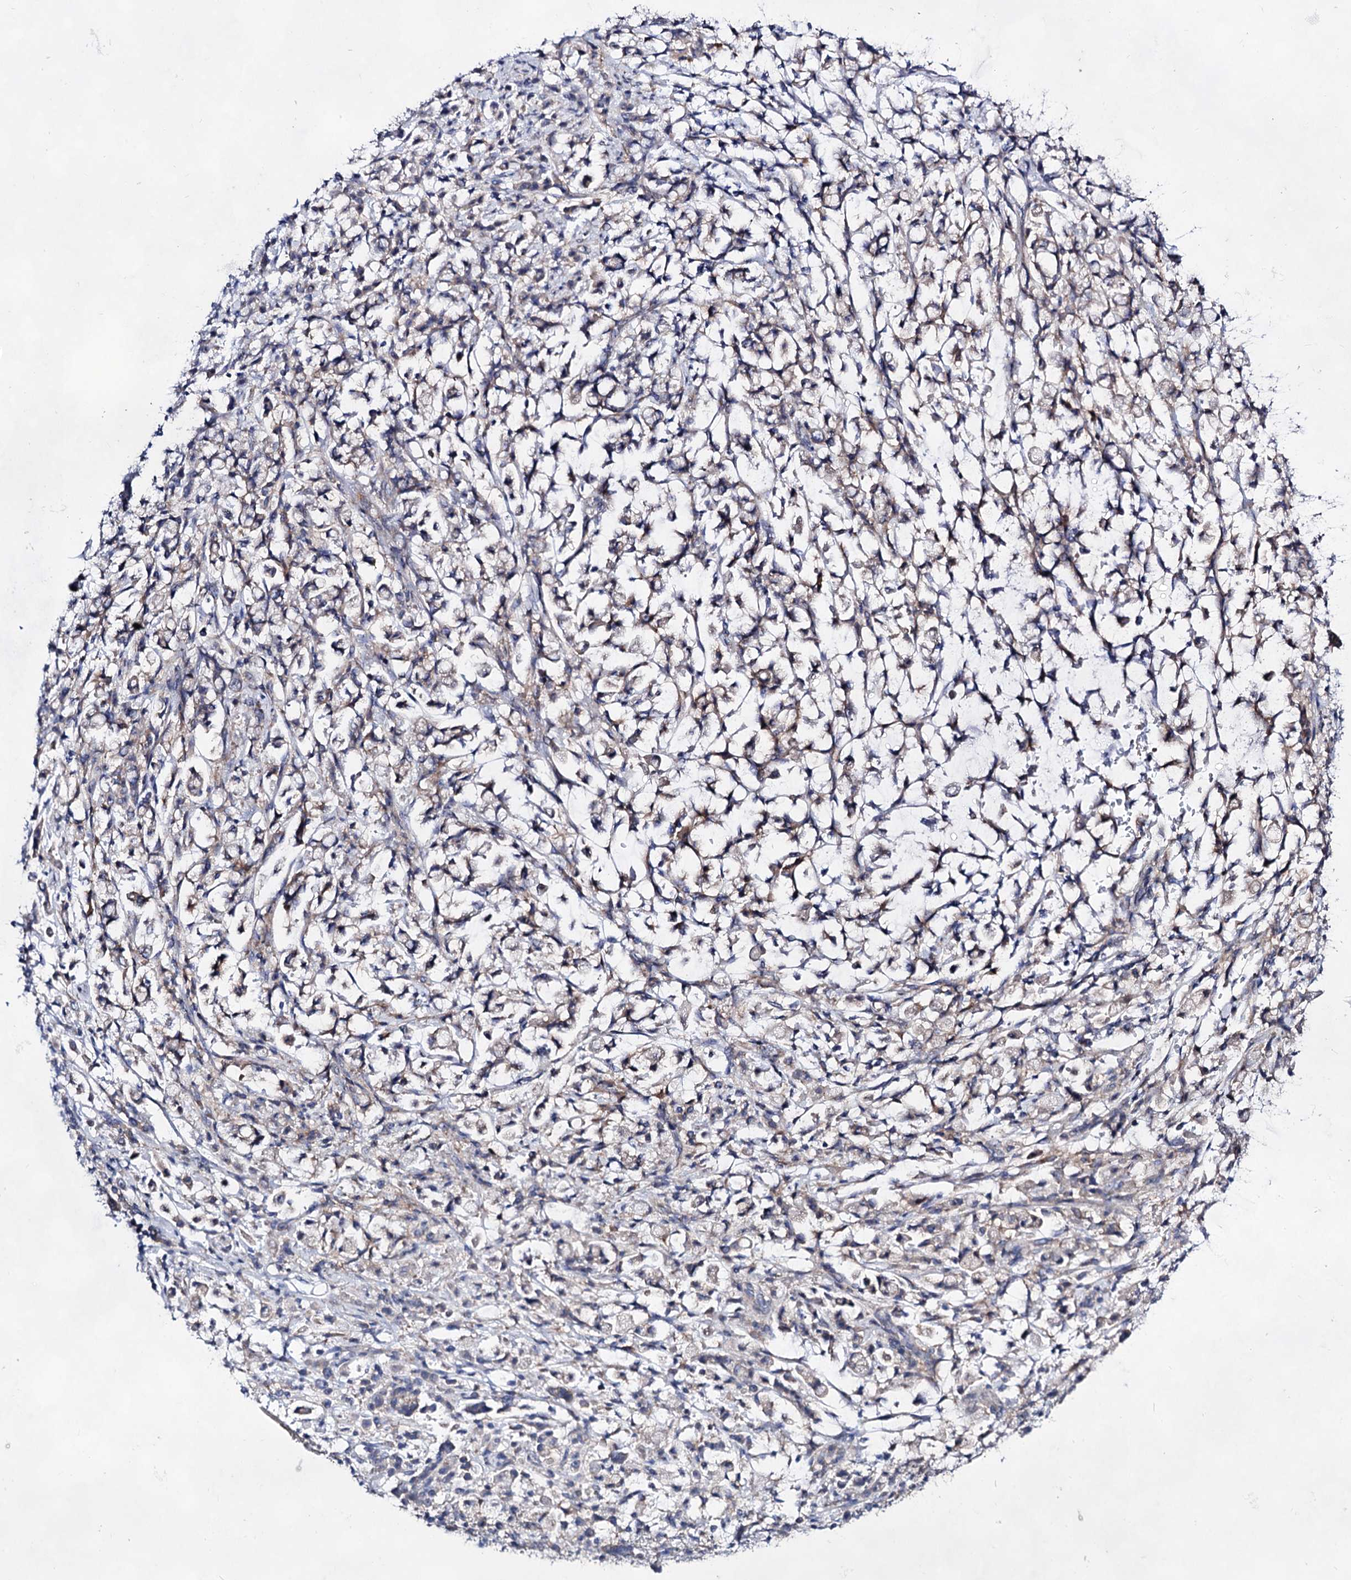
{"staining": {"intensity": "negative", "quantity": "none", "location": "none"}, "tissue": "stomach cancer", "cell_type": "Tumor cells", "image_type": "cancer", "snomed": [{"axis": "morphology", "description": "Adenocarcinoma, NOS"}, {"axis": "topography", "description": "Stomach"}], "caption": "This is an immunohistochemistry (IHC) histopathology image of adenocarcinoma (stomach). There is no positivity in tumor cells.", "gene": "PLIN1", "patient": {"sex": "female", "age": 60}}